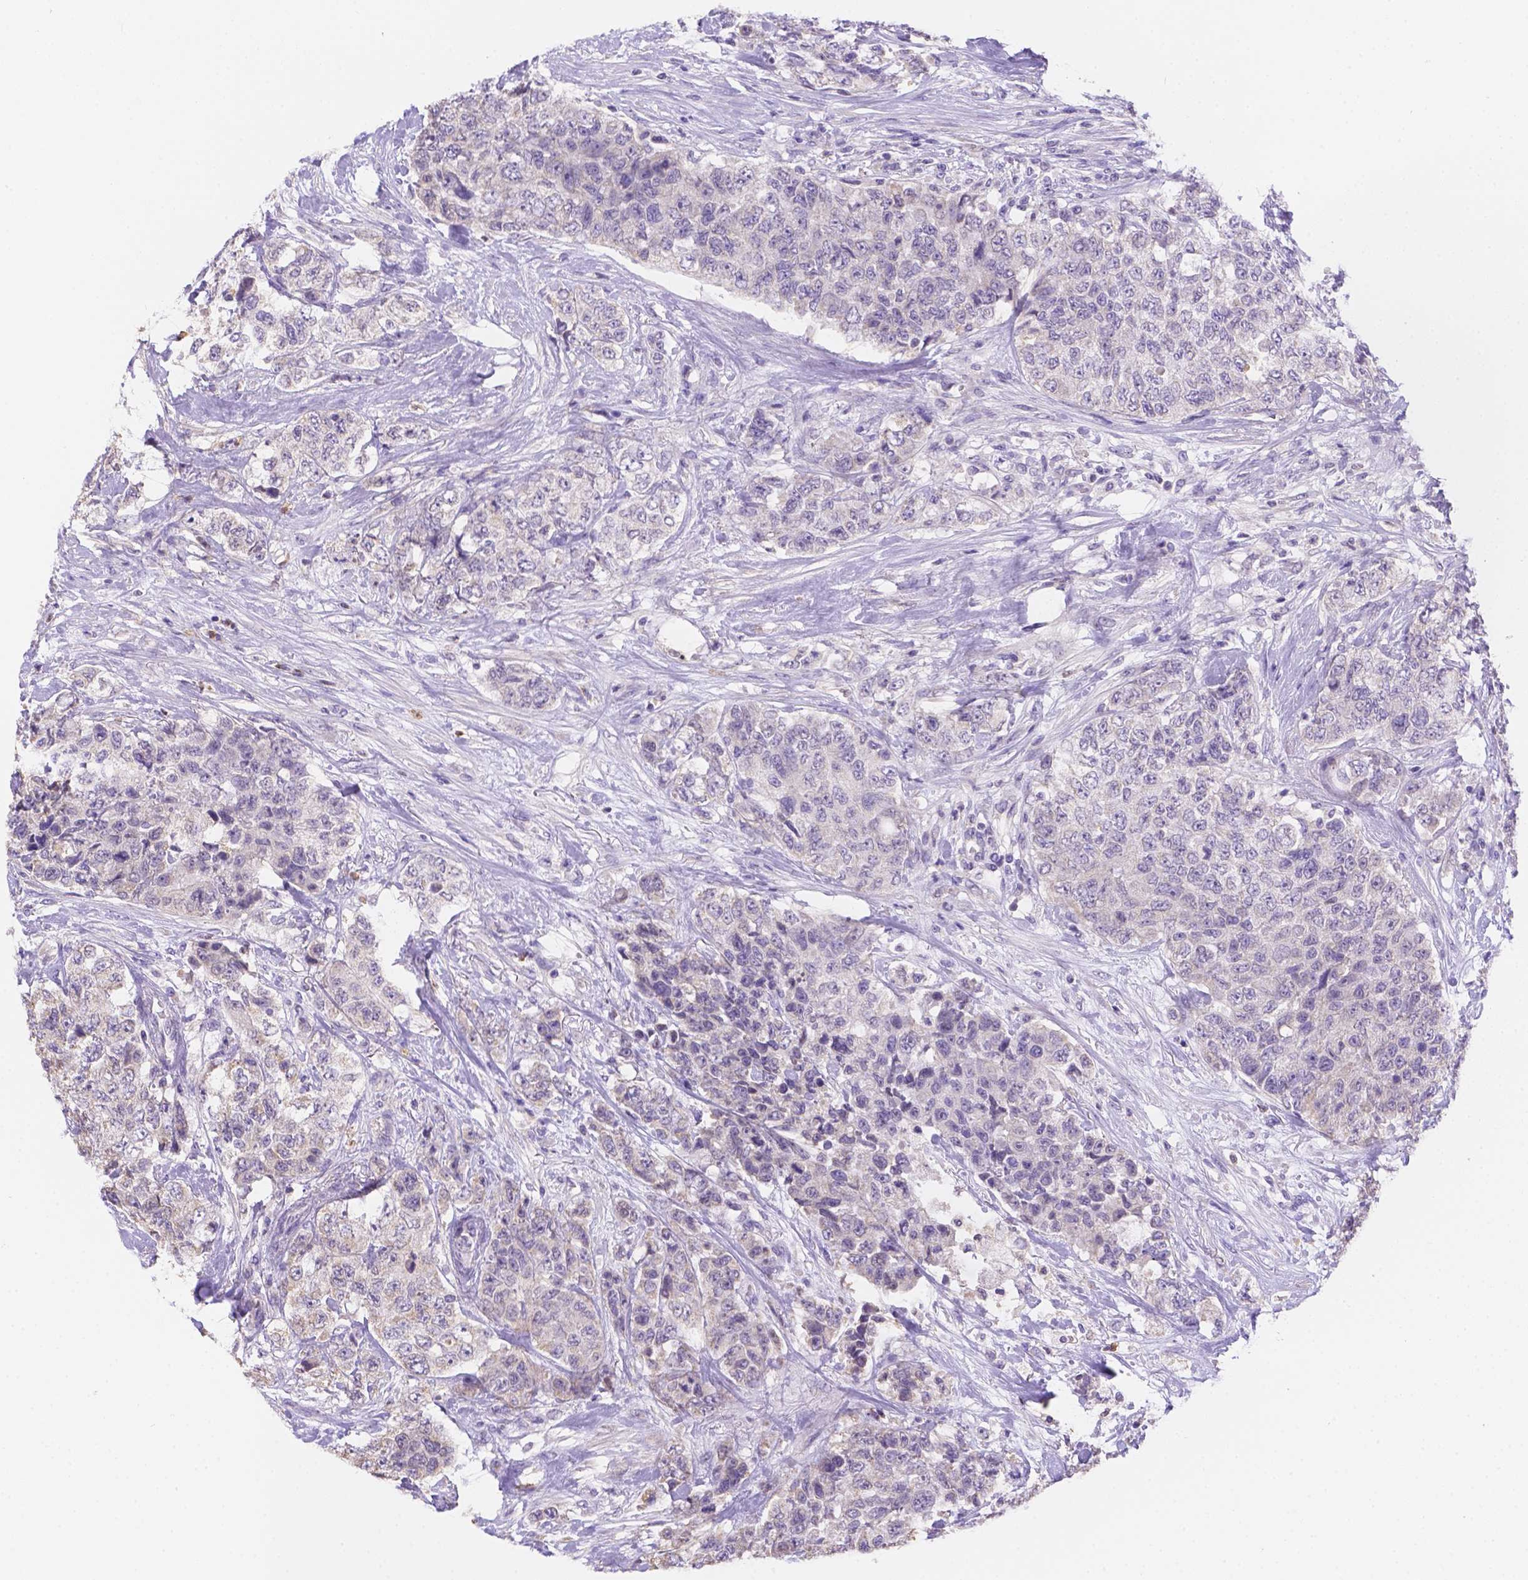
{"staining": {"intensity": "negative", "quantity": "none", "location": "none"}, "tissue": "urothelial cancer", "cell_type": "Tumor cells", "image_type": "cancer", "snomed": [{"axis": "morphology", "description": "Urothelial carcinoma, High grade"}, {"axis": "topography", "description": "Urinary bladder"}], "caption": "DAB immunohistochemical staining of human high-grade urothelial carcinoma shows no significant positivity in tumor cells.", "gene": "NXPE2", "patient": {"sex": "female", "age": 78}}